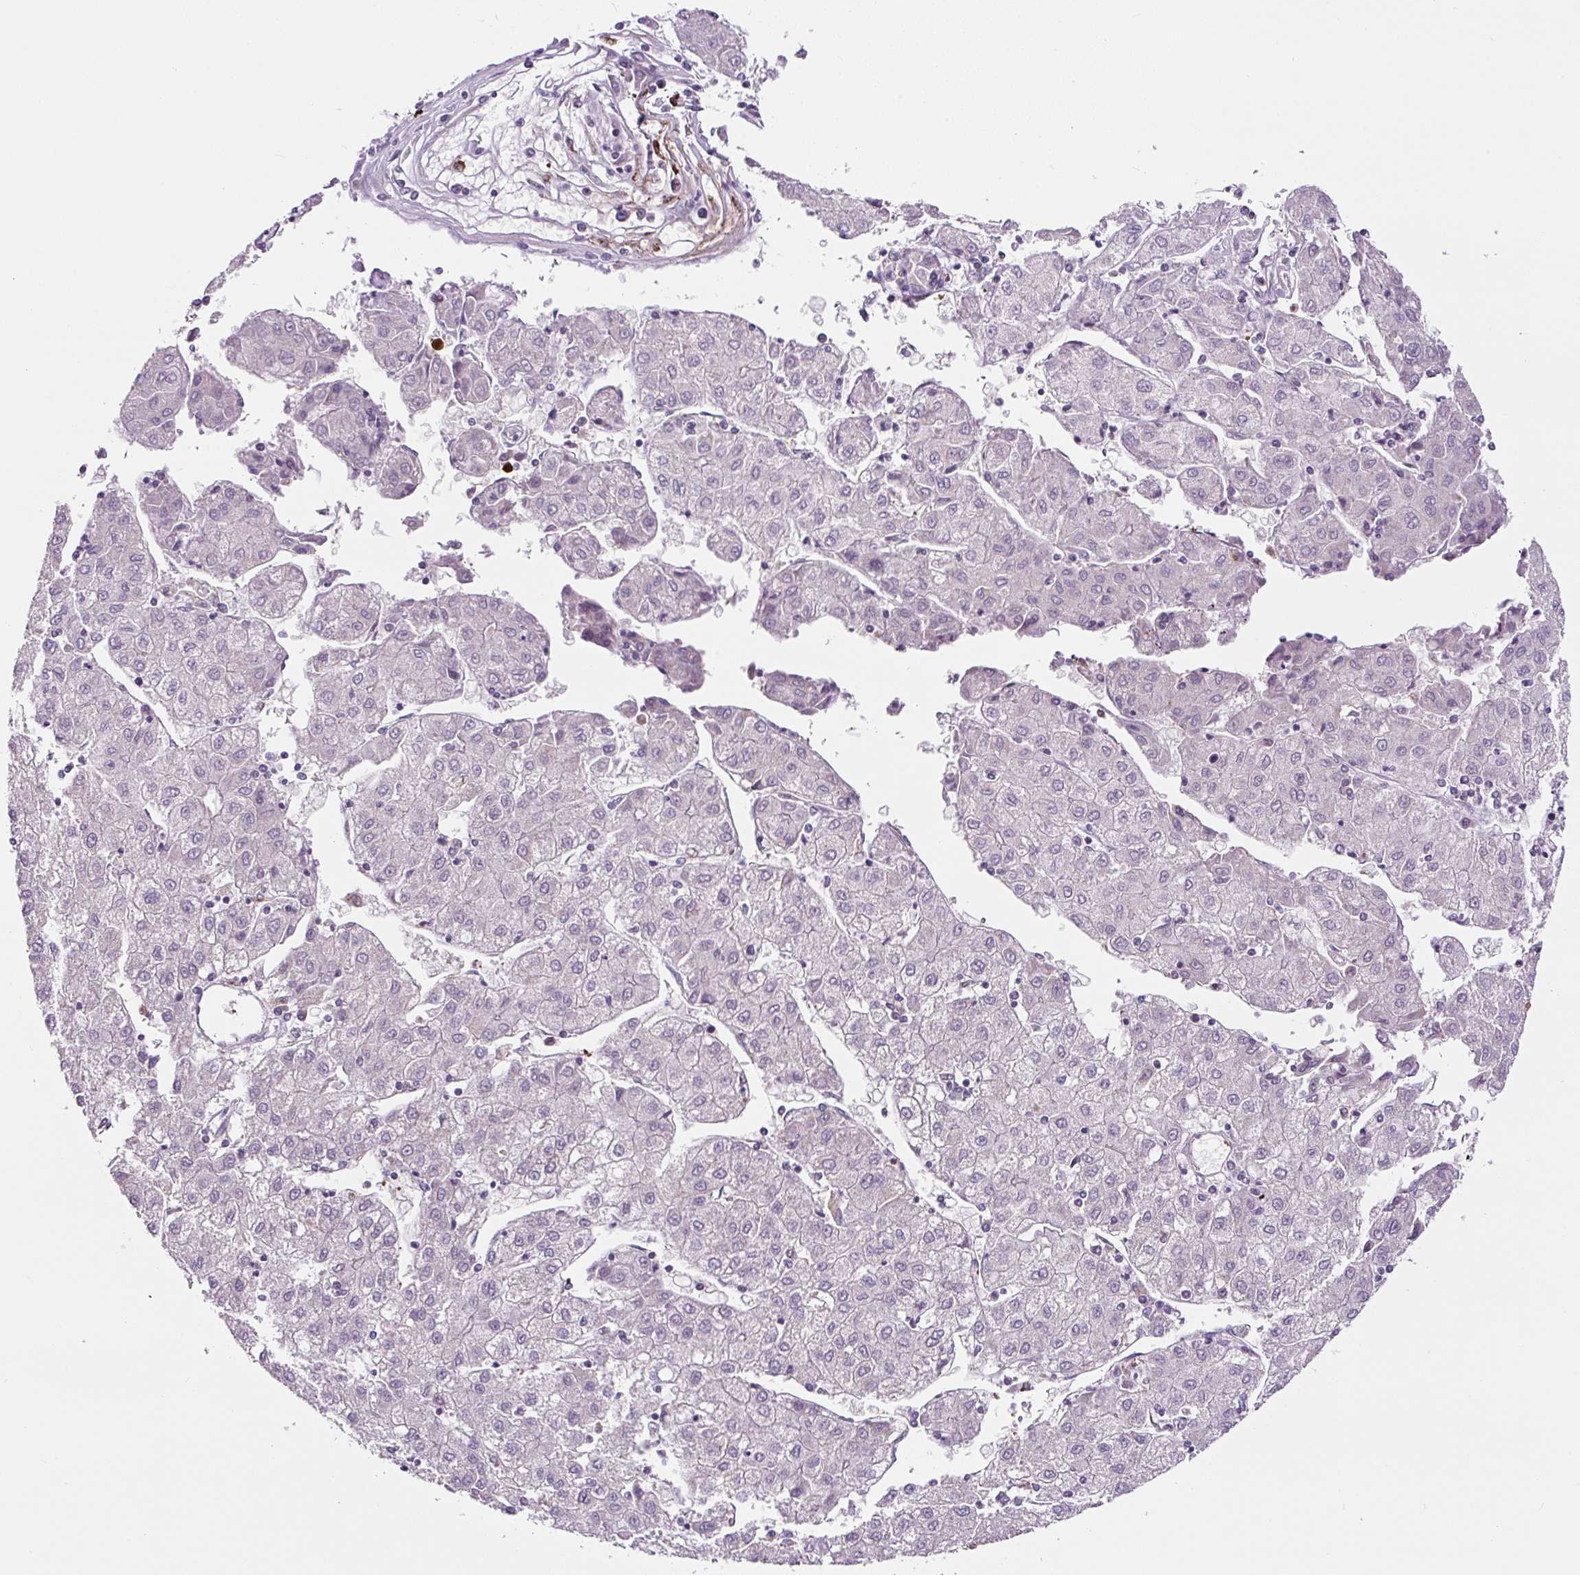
{"staining": {"intensity": "negative", "quantity": "none", "location": "none"}, "tissue": "liver cancer", "cell_type": "Tumor cells", "image_type": "cancer", "snomed": [{"axis": "morphology", "description": "Carcinoma, Hepatocellular, NOS"}, {"axis": "topography", "description": "Liver"}], "caption": "Tumor cells show no significant staining in liver hepatocellular carcinoma.", "gene": "OGDHL", "patient": {"sex": "male", "age": 72}}